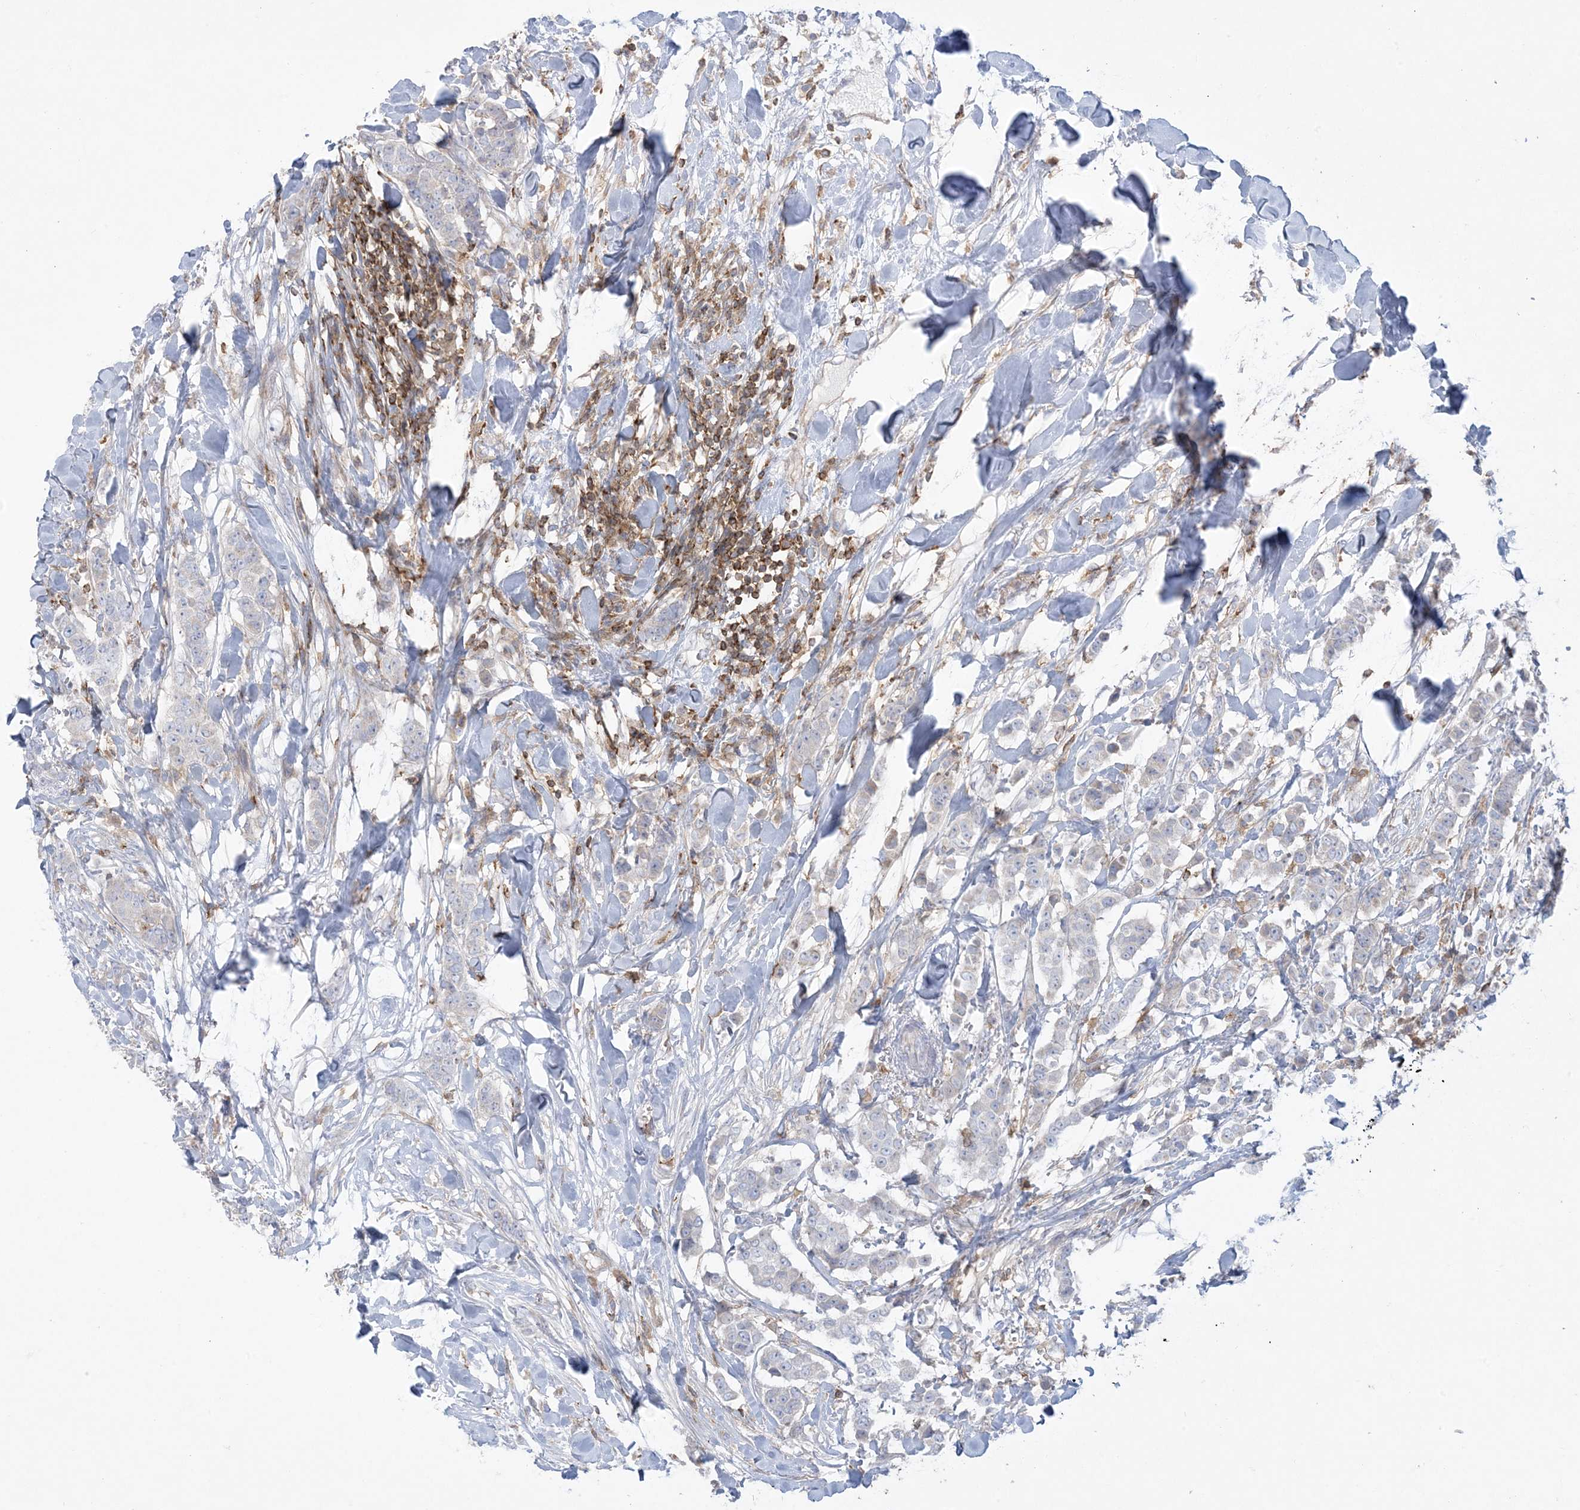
{"staining": {"intensity": "negative", "quantity": "none", "location": "none"}, "tissue": "breast cancer", "cell_type": "Tumor cells", "image_type": "cancer", "snomed": [{"axis": "morphology", "description": "Duct carcinoma"}, {"axis": "topography", "description": "Breast"}], "caption": "An IHC image of breast cancer (infiltrating ductal carcinoma) is shown. There is no staining in tumor cells of breast cancer (infiltrating ductal carcinoma).", "gene": "ARHGAP30", "patient": {"sex": "female", "age": 40}}